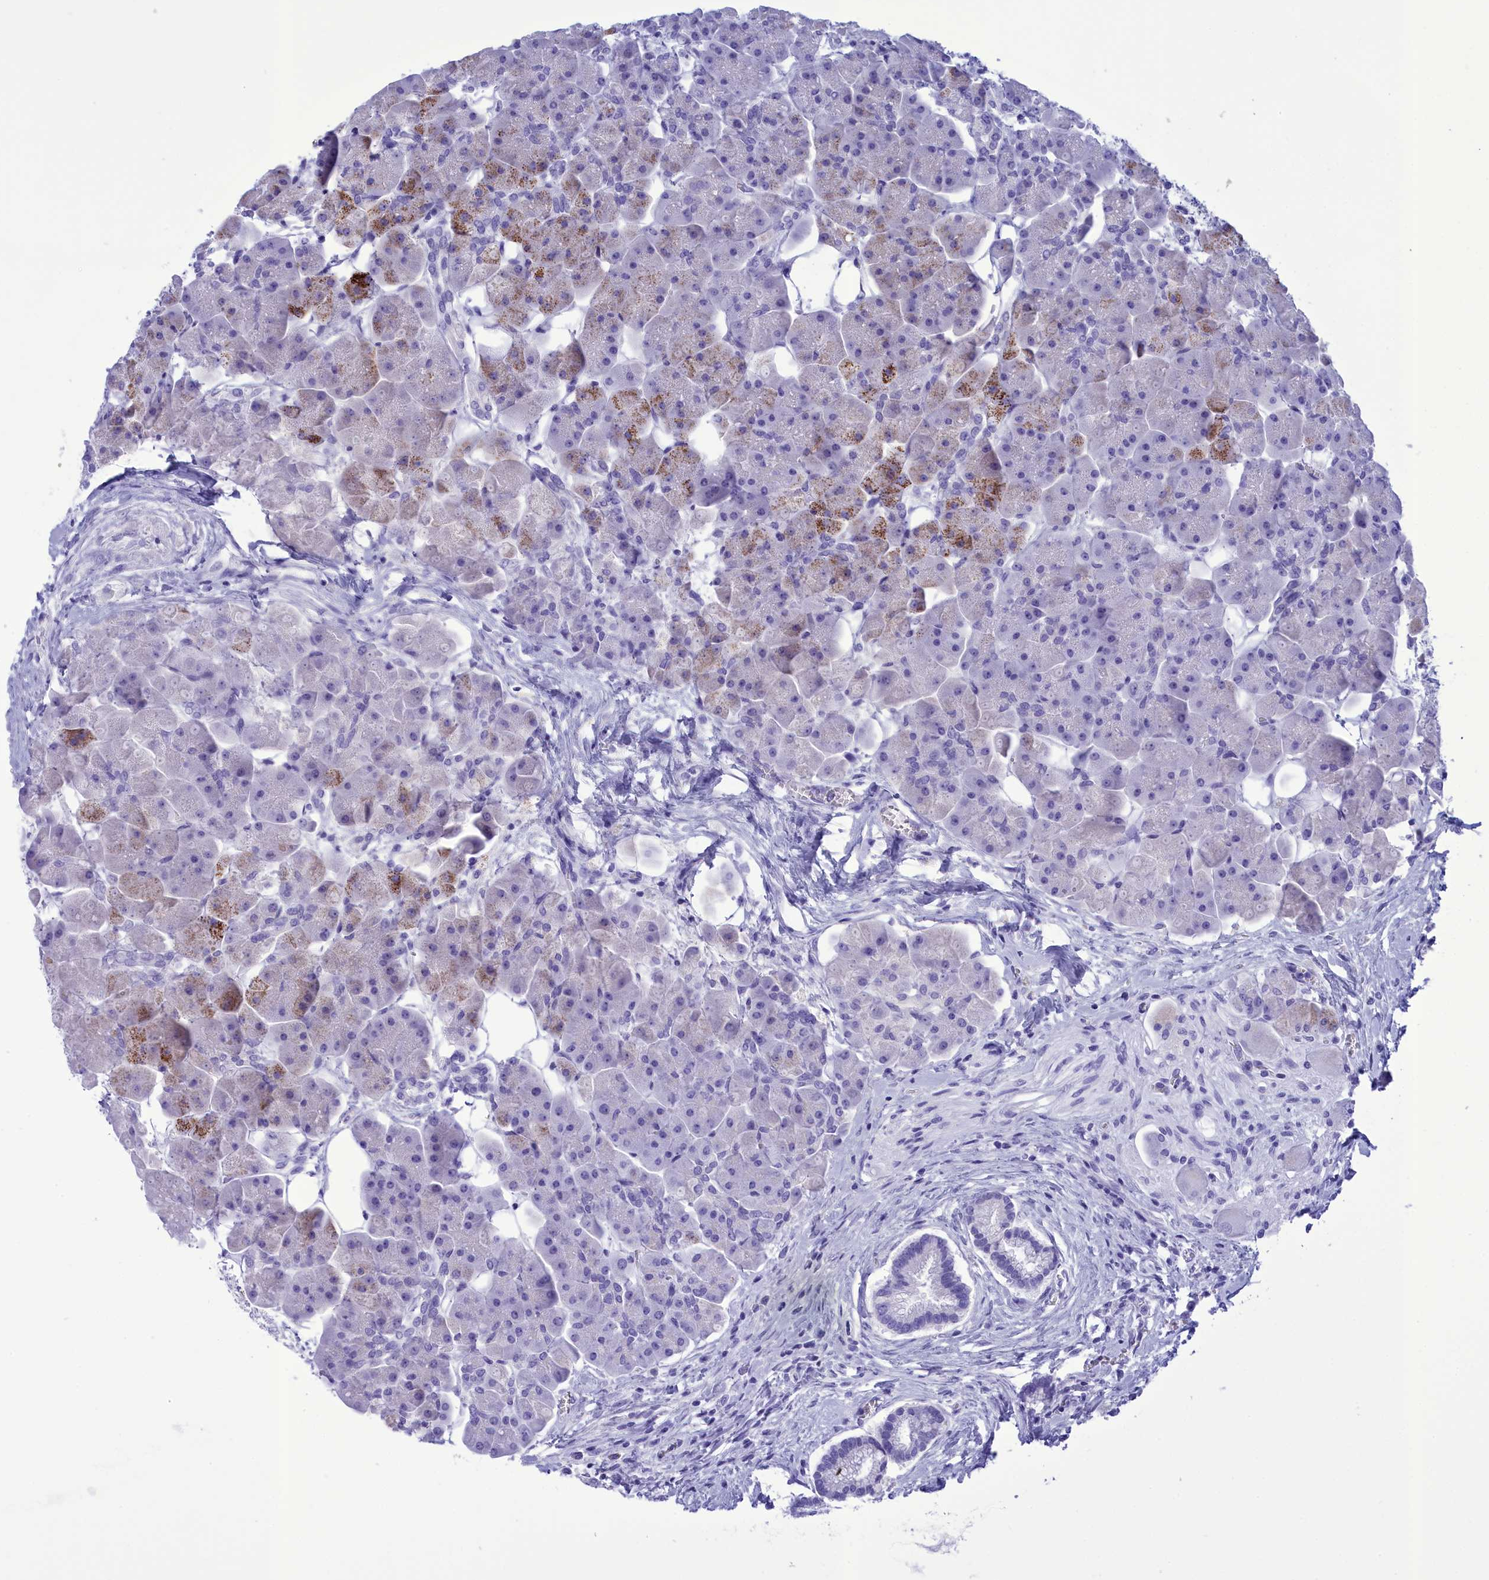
{"staining": {"intensity": "moderate", "quantity": "<25%", "location": "cytoplasmic/membranous"}, "tissue": "pancreas", "cell_type": "Exocrine glandular cells", "image_type": "normal", "snomed": [{"axis": "morphology", "description": "Normal tissue, NOS"}, {"axis": "topography", "description": "Pancreas"}], "caption": "Moderate cytoplasmic/membranous positivity is identified in about <25% of exocrine glandular cells in normal pancreas. (Stains: DAB (3,3'-diaminobenzidine) in brown, nuclei in blue, Microscopy: brightfield microscopy at high magnification).", "gene": "BRI3", "patient": {"sex": "male", "age": 66}}